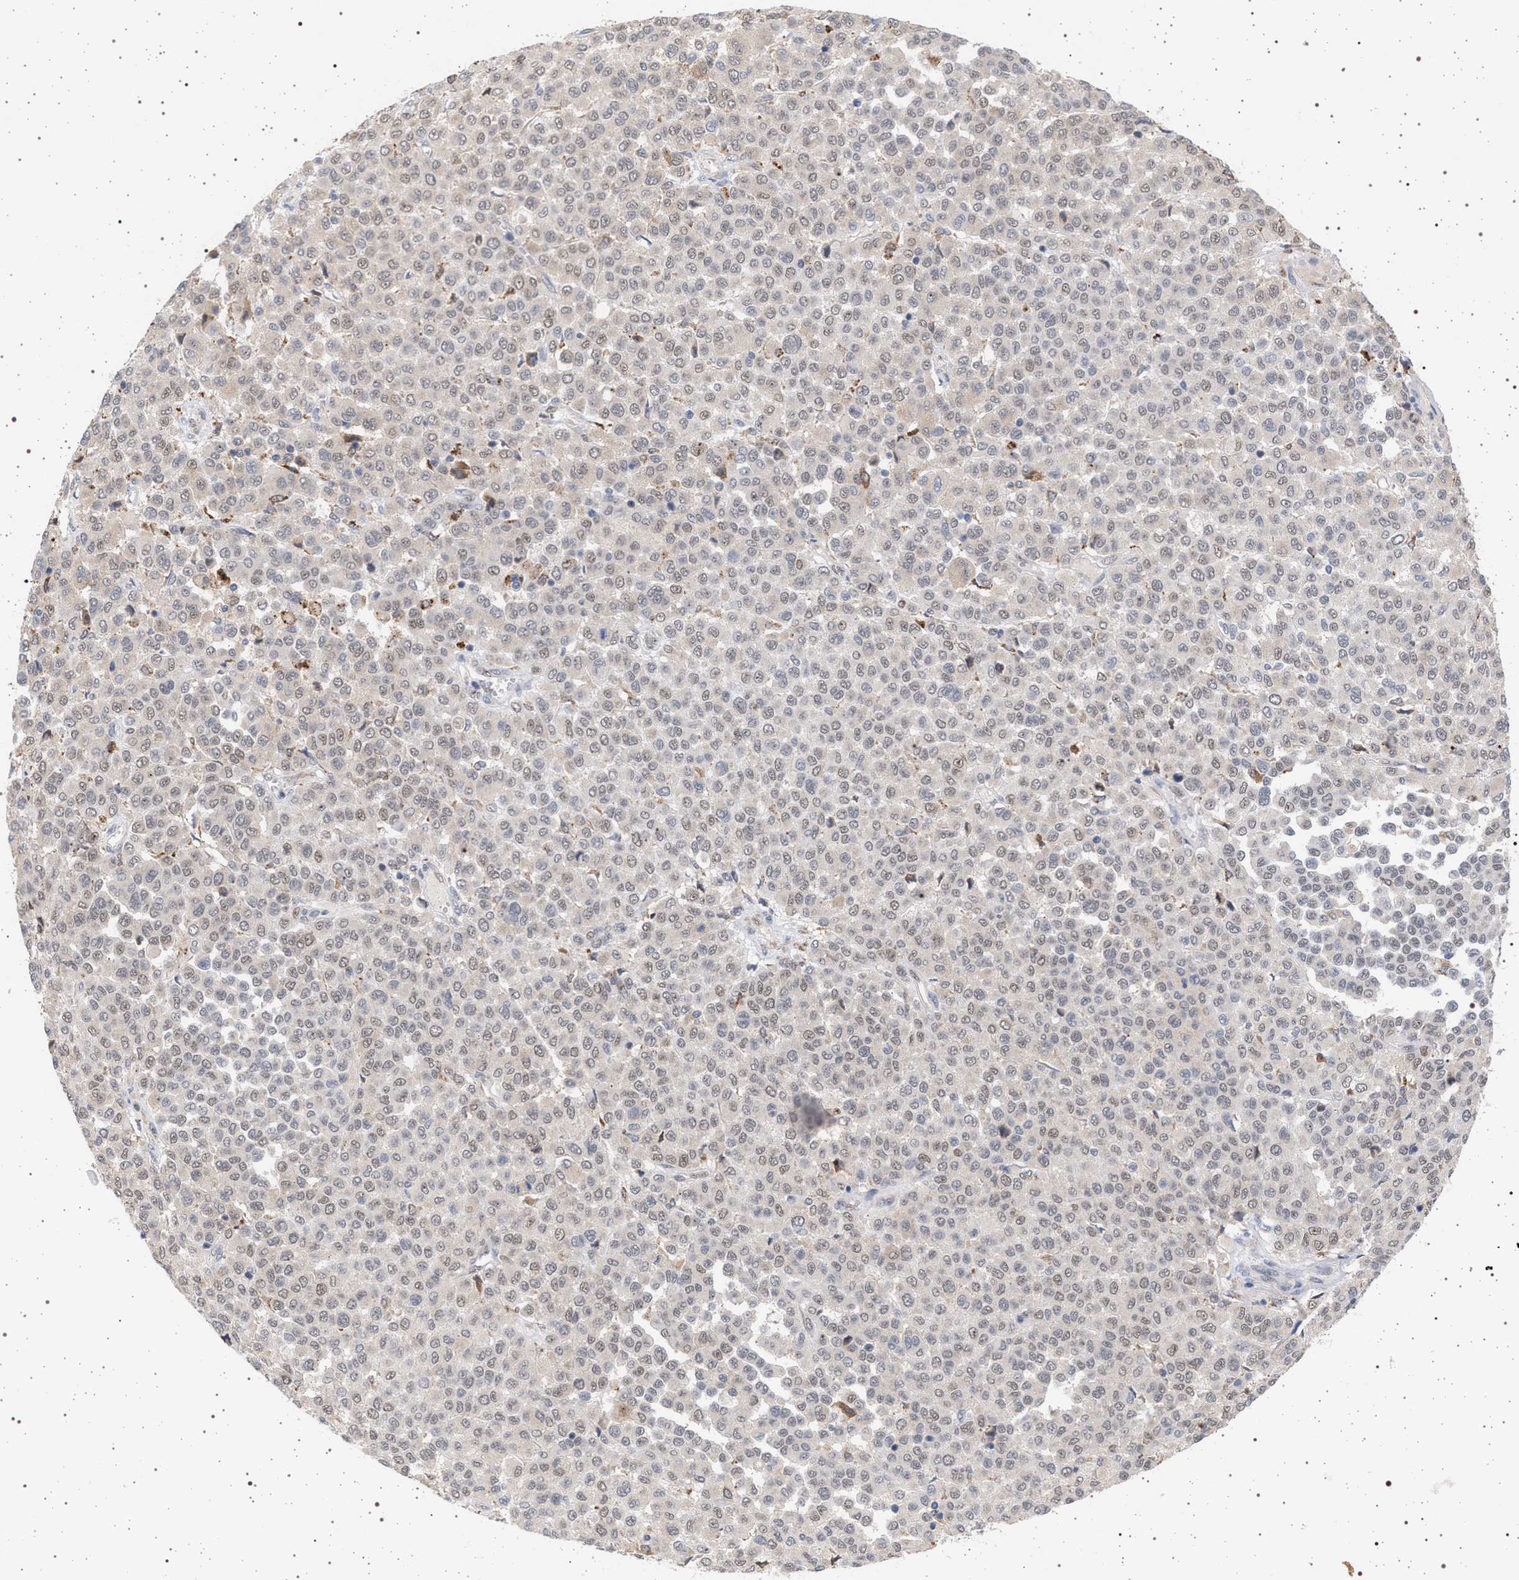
{"staining": {"intensity": "weak", "quantity": "<25%", "location": "nuclear"}, "tissue": "melanoma", "cell_type": "Tumor cells", "image_type": "cancer", "snomed": [{"axis": "morphology", "description": "Malignant melanoma, Metastatic site"}, {"axis": "topography", "description": "Pancreas"}], "caption": "DAB immunohistochemical staining of human melanoma reveals no significant staining in tumor cells.", "gene": "ELAC2", "patient": {"sex": "female", "age": 30}}